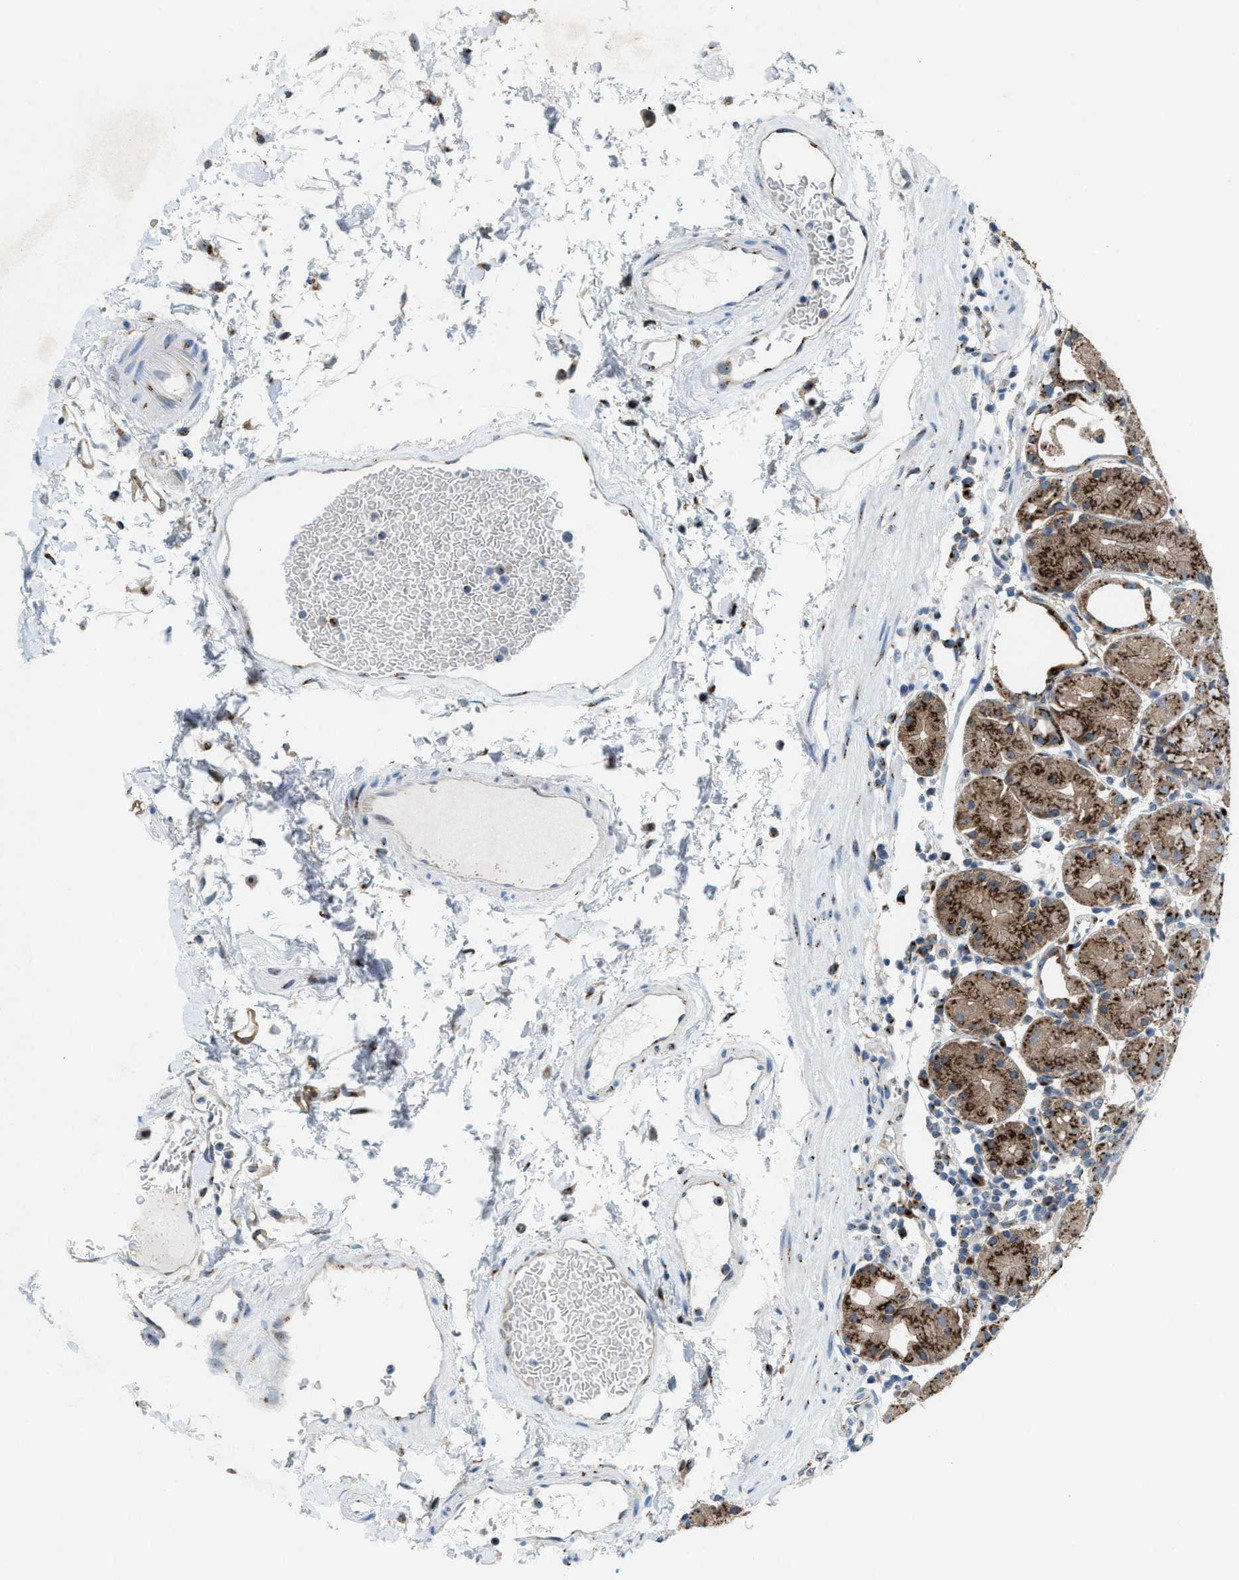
{"staining": {"intensity": "moderate", "quantity": ">75%", "location": "cytoplasmic/membranous"}, "tissue": "stomach", "cell_type": "Glandular cells", "image_type": "normal", "snomed": [{"axis": "morphology", "description": "Normal tissue, NOS"}, {"axis": "topography", "description": "Stomach"}, {"axis": "topography", "description": "Stomach, lower"}], "caption": "This micrograph reveals normal stomach stained with immunohistochemistry (IHC) to label a protein in brown. The cytoplasmic/membranous of glandular cells show moderate positivity for the protein. Nuclei are counter-stained blue.", "gene": "SLC38A10", "patient": {"sex": "female", "age": 75}}